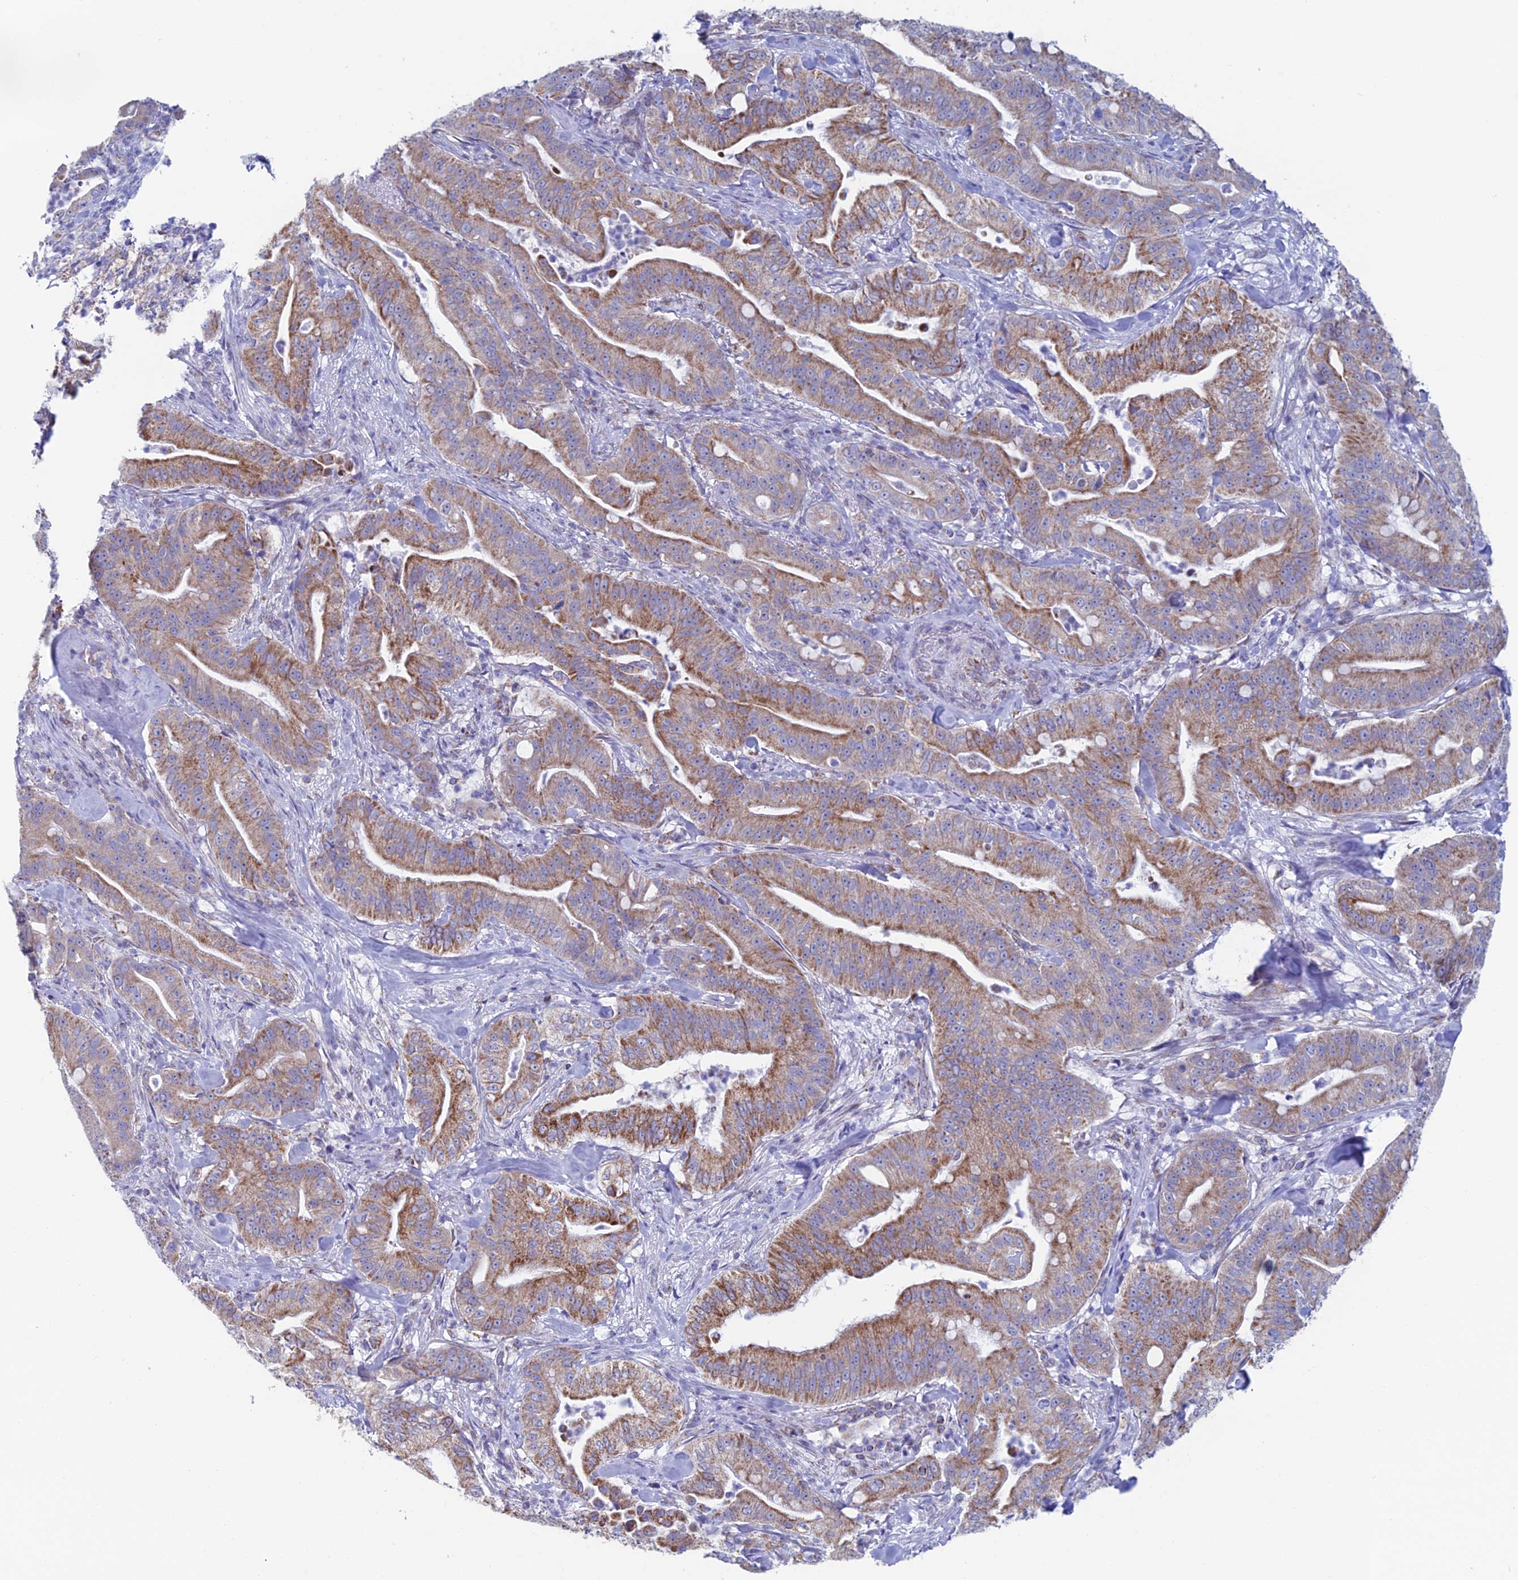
{"staining": {"intensity": "moderate", "quantity": ">75%", "location": "cytoplasmic/membranous"}, "tissue": "pancreatic cancer", "cell_type": "Tumor cells", "image_type": "cancer", "snomed": [{"axis": "morphology", "description": "Adenocarcinoma, NOS"}, {"axis": "topography", "description": "Pancreas"}], "caption": "Immunohistochemistry image of neoplastic tissue: human pancreatic cancer stained using immunohistochemistry (IHC) shows medium levels of moderate protein expression localized specifically in the cytoplasmic/membranous of tumor cells, appearing as a cytoplasmic/membranous brown color.", "gene": "ZNG1B", "patient": {"sex": "male", "age": 71}}